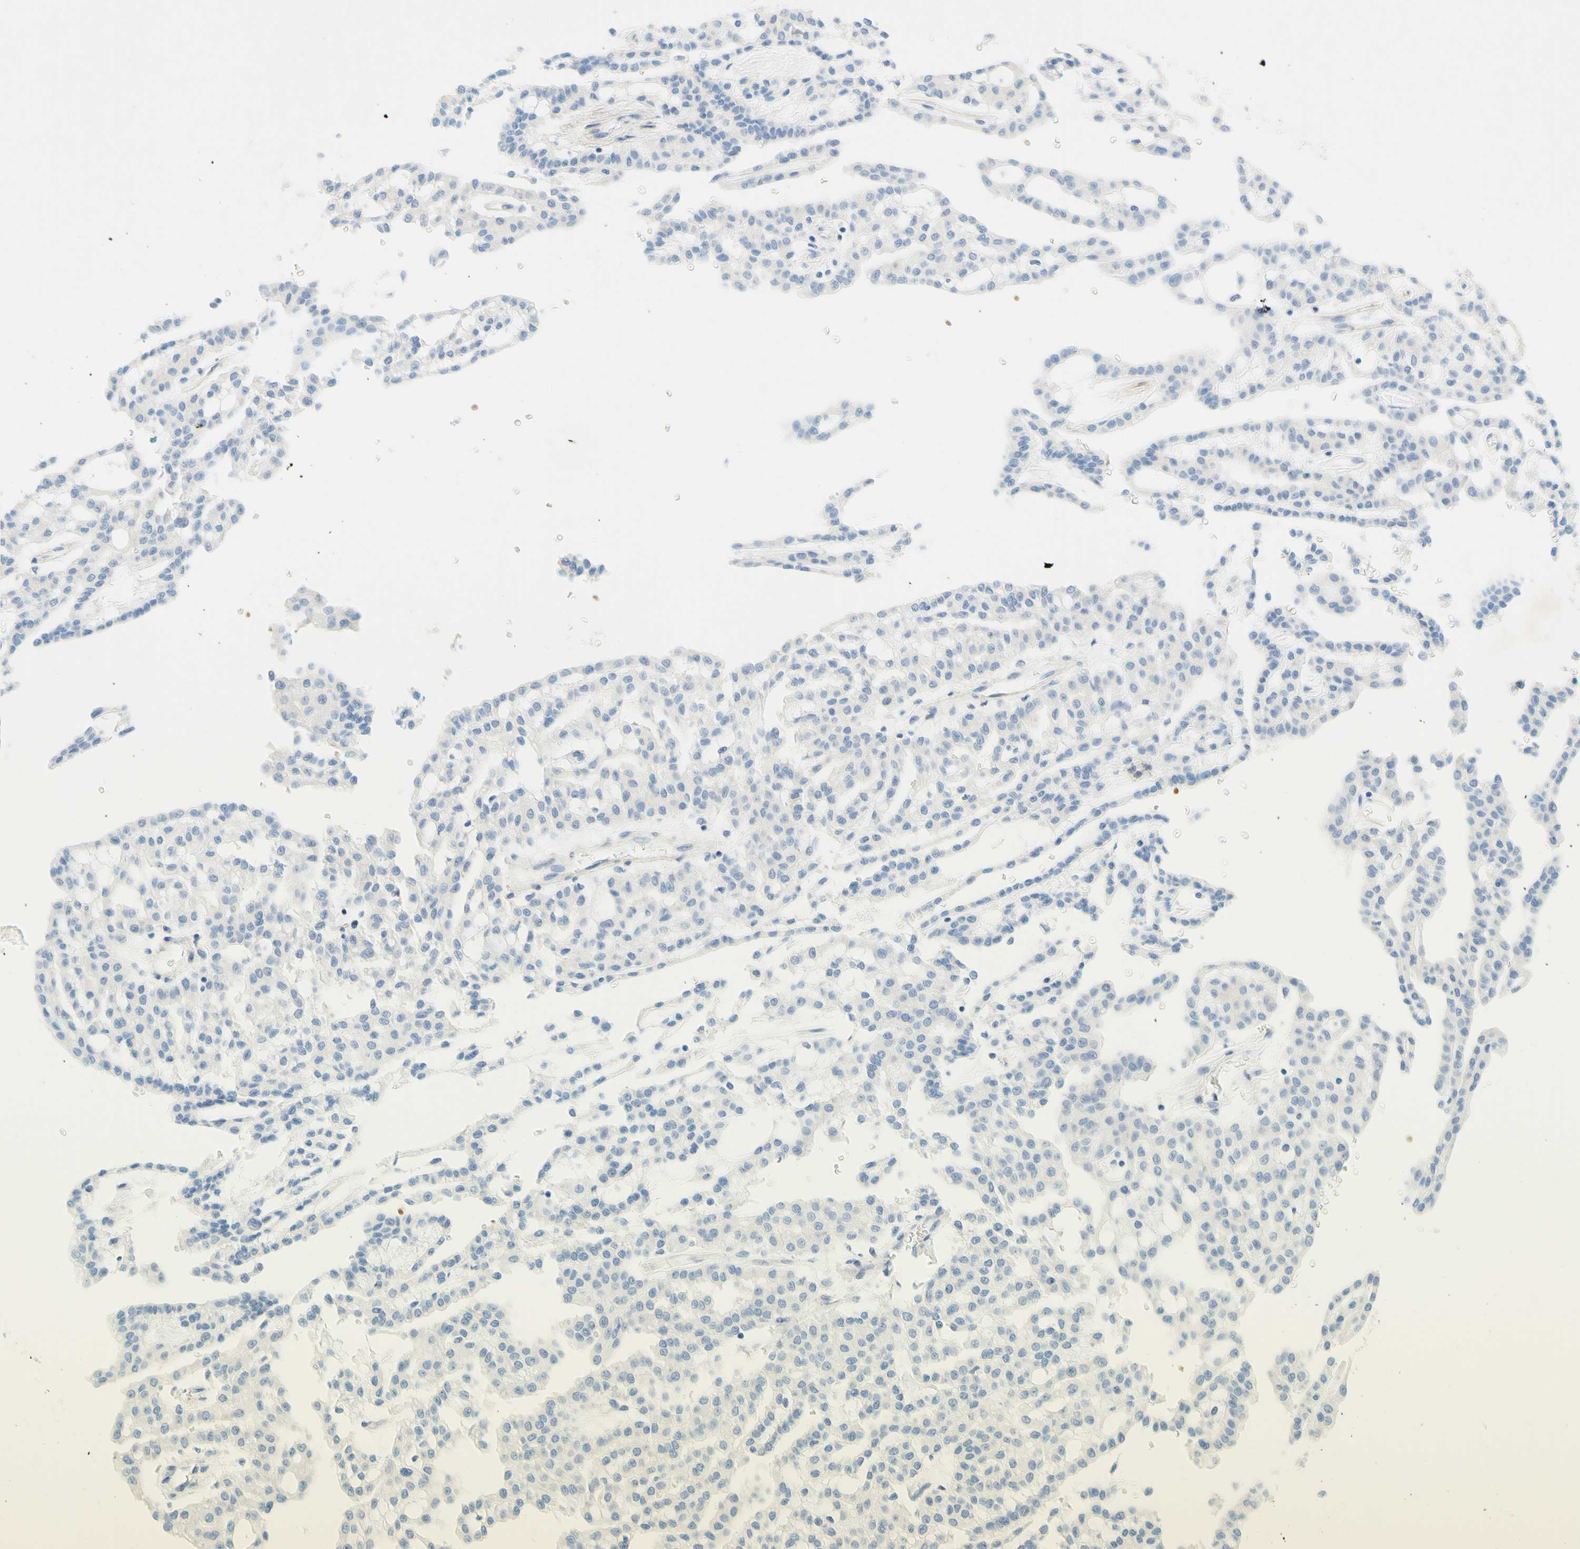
{"staining": {"intensity": "negative", "quantity": "none", "location": "none"}, "tissue": "renal cancer", "cell_type": "Tumor cells", "image_type": "cancer", "snomed": [{"axis": "morphology", "description": "Adenocarcinoma, NOS"}, {"axis": "topography", "description": "Kidney"}], "caption": "High power microscopy histopathology image of an immunohistochemistry (IHC) histopathology image of adenocarcinoma (renal), revealing no significant positivity in tumor cells. (DAB (3,3'-diaminobenzidine) IHC visualized using brightfield microscopy, high magnification).", "gene": "ENTREP2", "patient": {"sex": "male", "age": 63}}